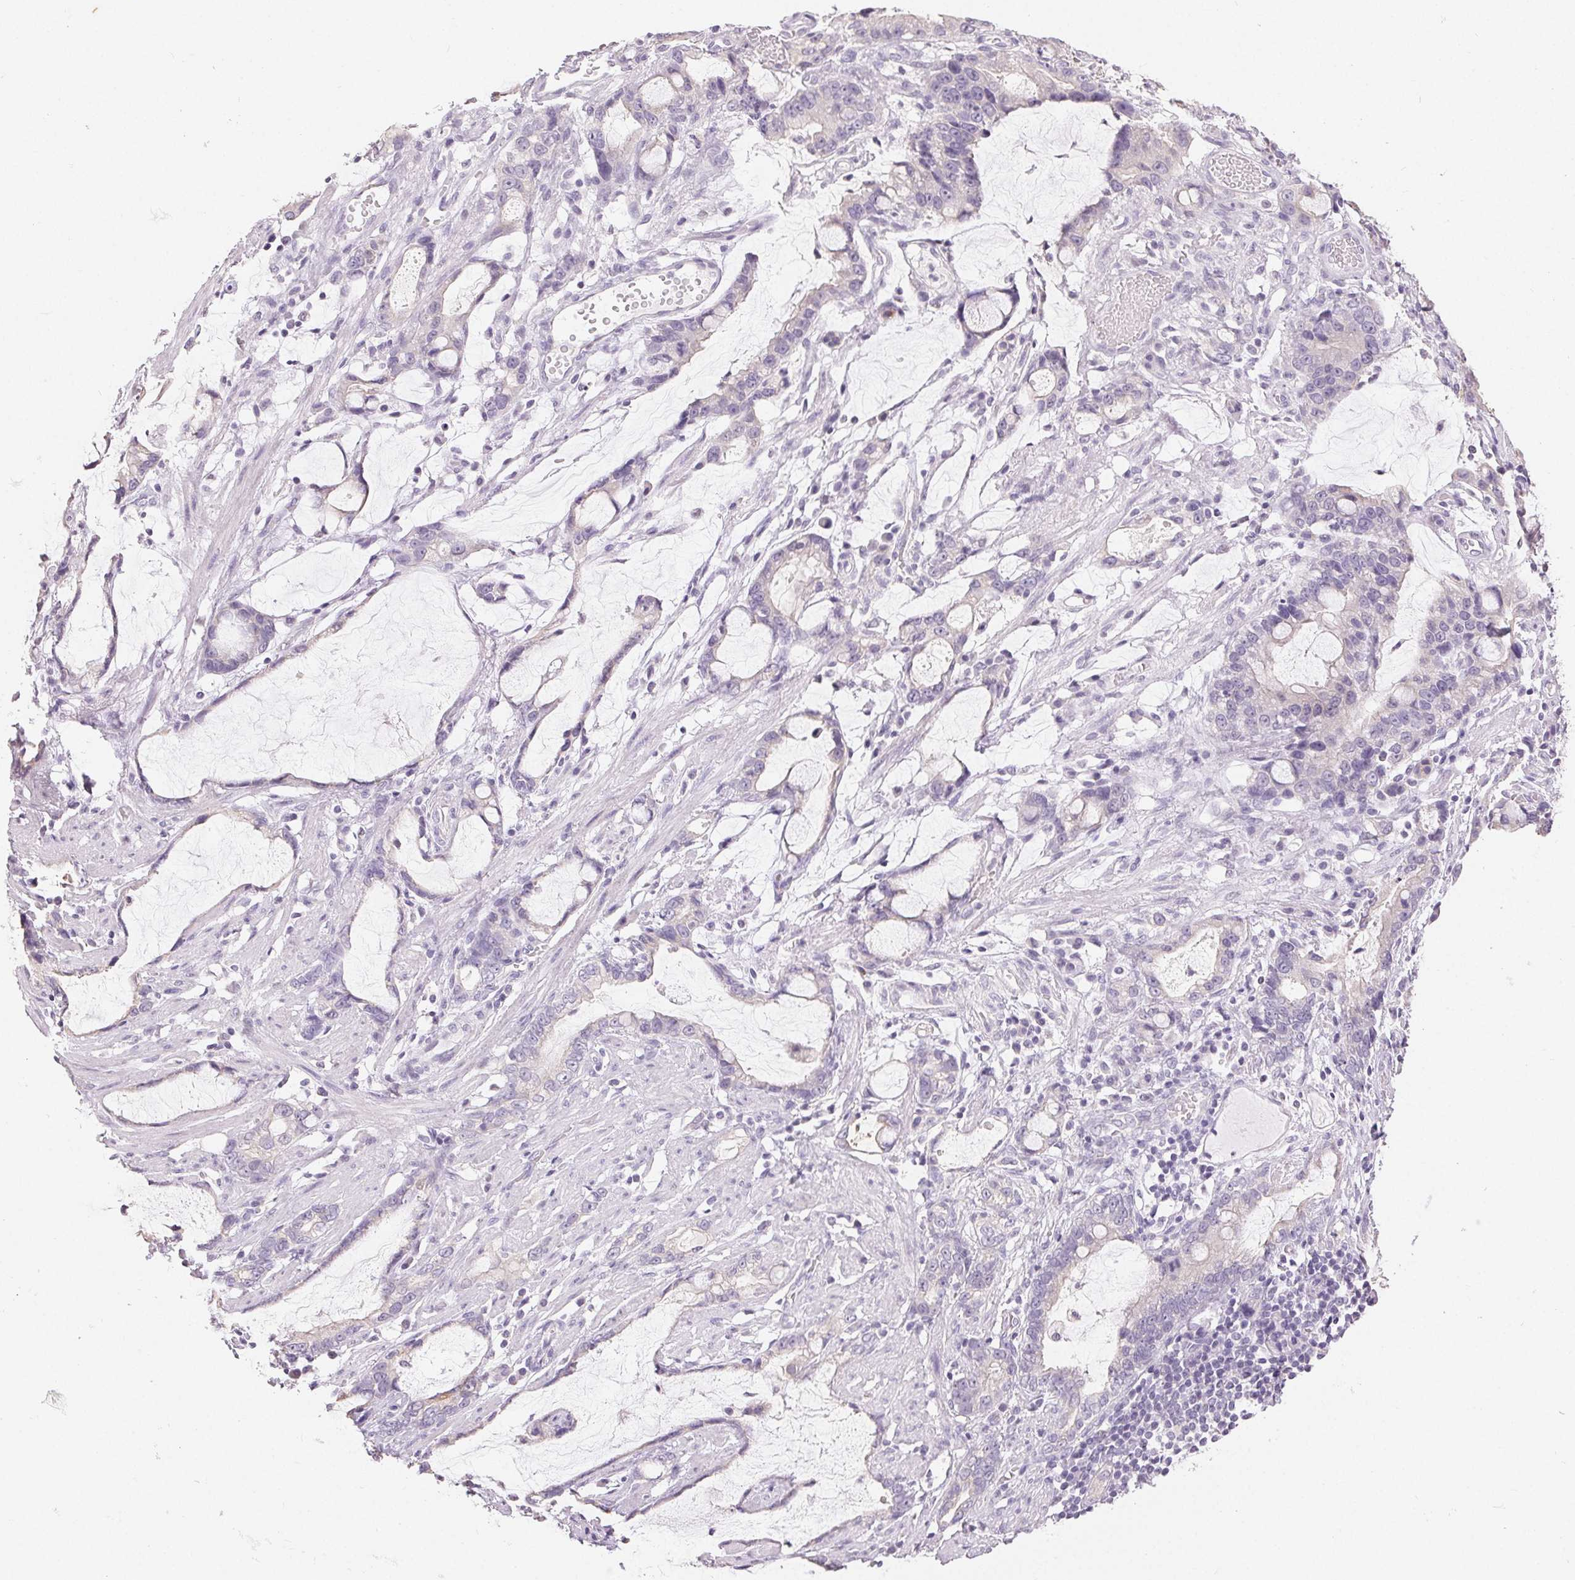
{"staining": {"intensity": "negative", "quantity": "none", "location": "none"}, "tissue": "stomach cancer", "cell_type": "Tumor cells", "image_type": "cancer", "snomed": [{"axis": "morphology", "description": "Adenocarcinoma, NOS"}, {"axis": "topography", "description": "Stomach"}], "caption": "Immunohistochemistry photomicrograph of neoplastic tissue: human stomach cancer (adenocarcinoma) stained with DAB (3,3'-diaminobenzidine) demonstrates no significant protein positivity in tumor cells.", "gene": "SFTPD", "patient": {"sex": "male", "age": 55}}